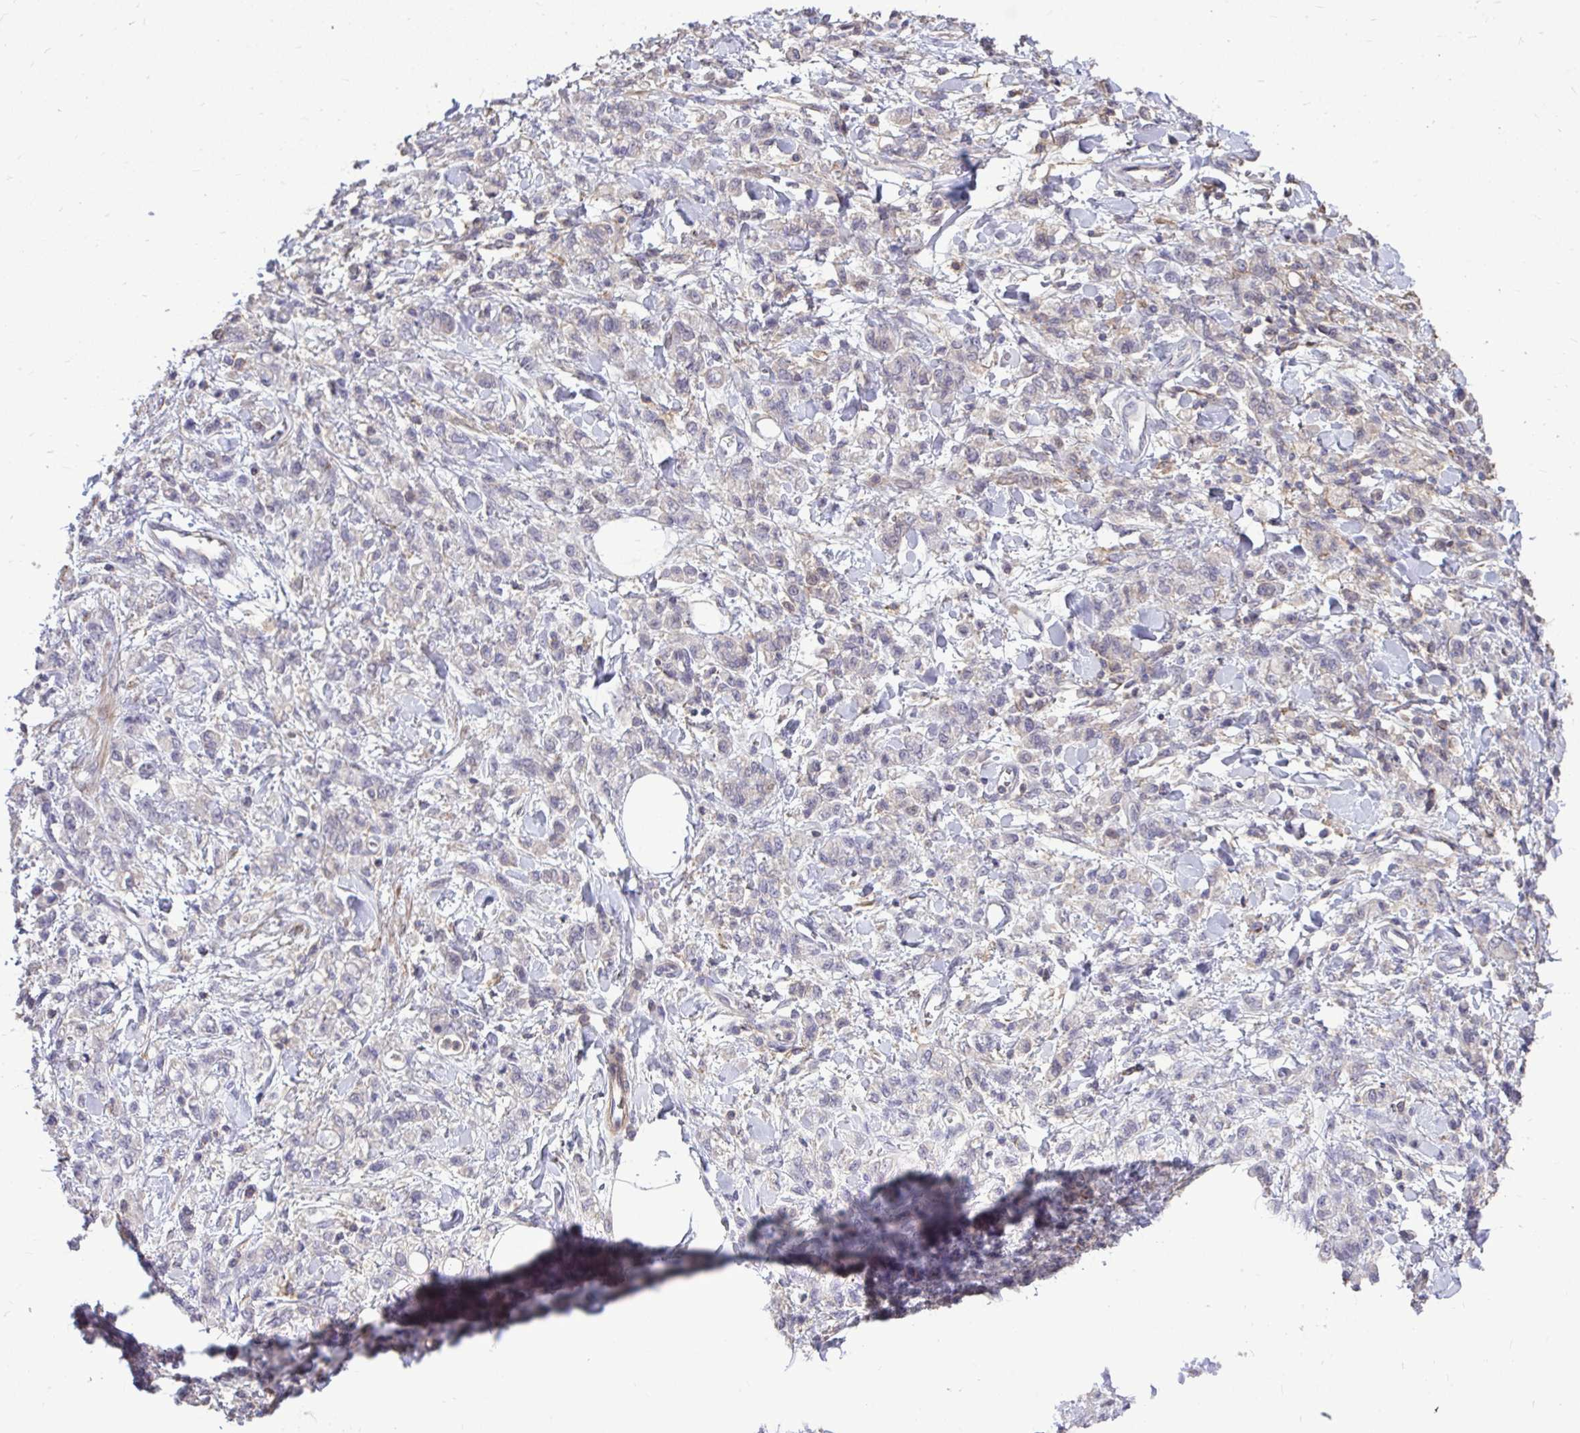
{"staining": {"intensity": "negative", "quantity": "none", "location": "none"}, "tissue": "stomach cancer", "cell_type": "Tumor cells", "image_type": "cancer", "snomed": [{"axis": "morphology", "description": "Adenocarcinoma, NOS"}, {"axis": "topography", "description": "Stomach"}], "caption": "The immunohistochemistry (IHC) image has no significant expression in tumor cells of stomach cancer (adenocarcinoma) tissue.", "gene": "IGFL2", "patient": {"sex": "male", "age": 77}}